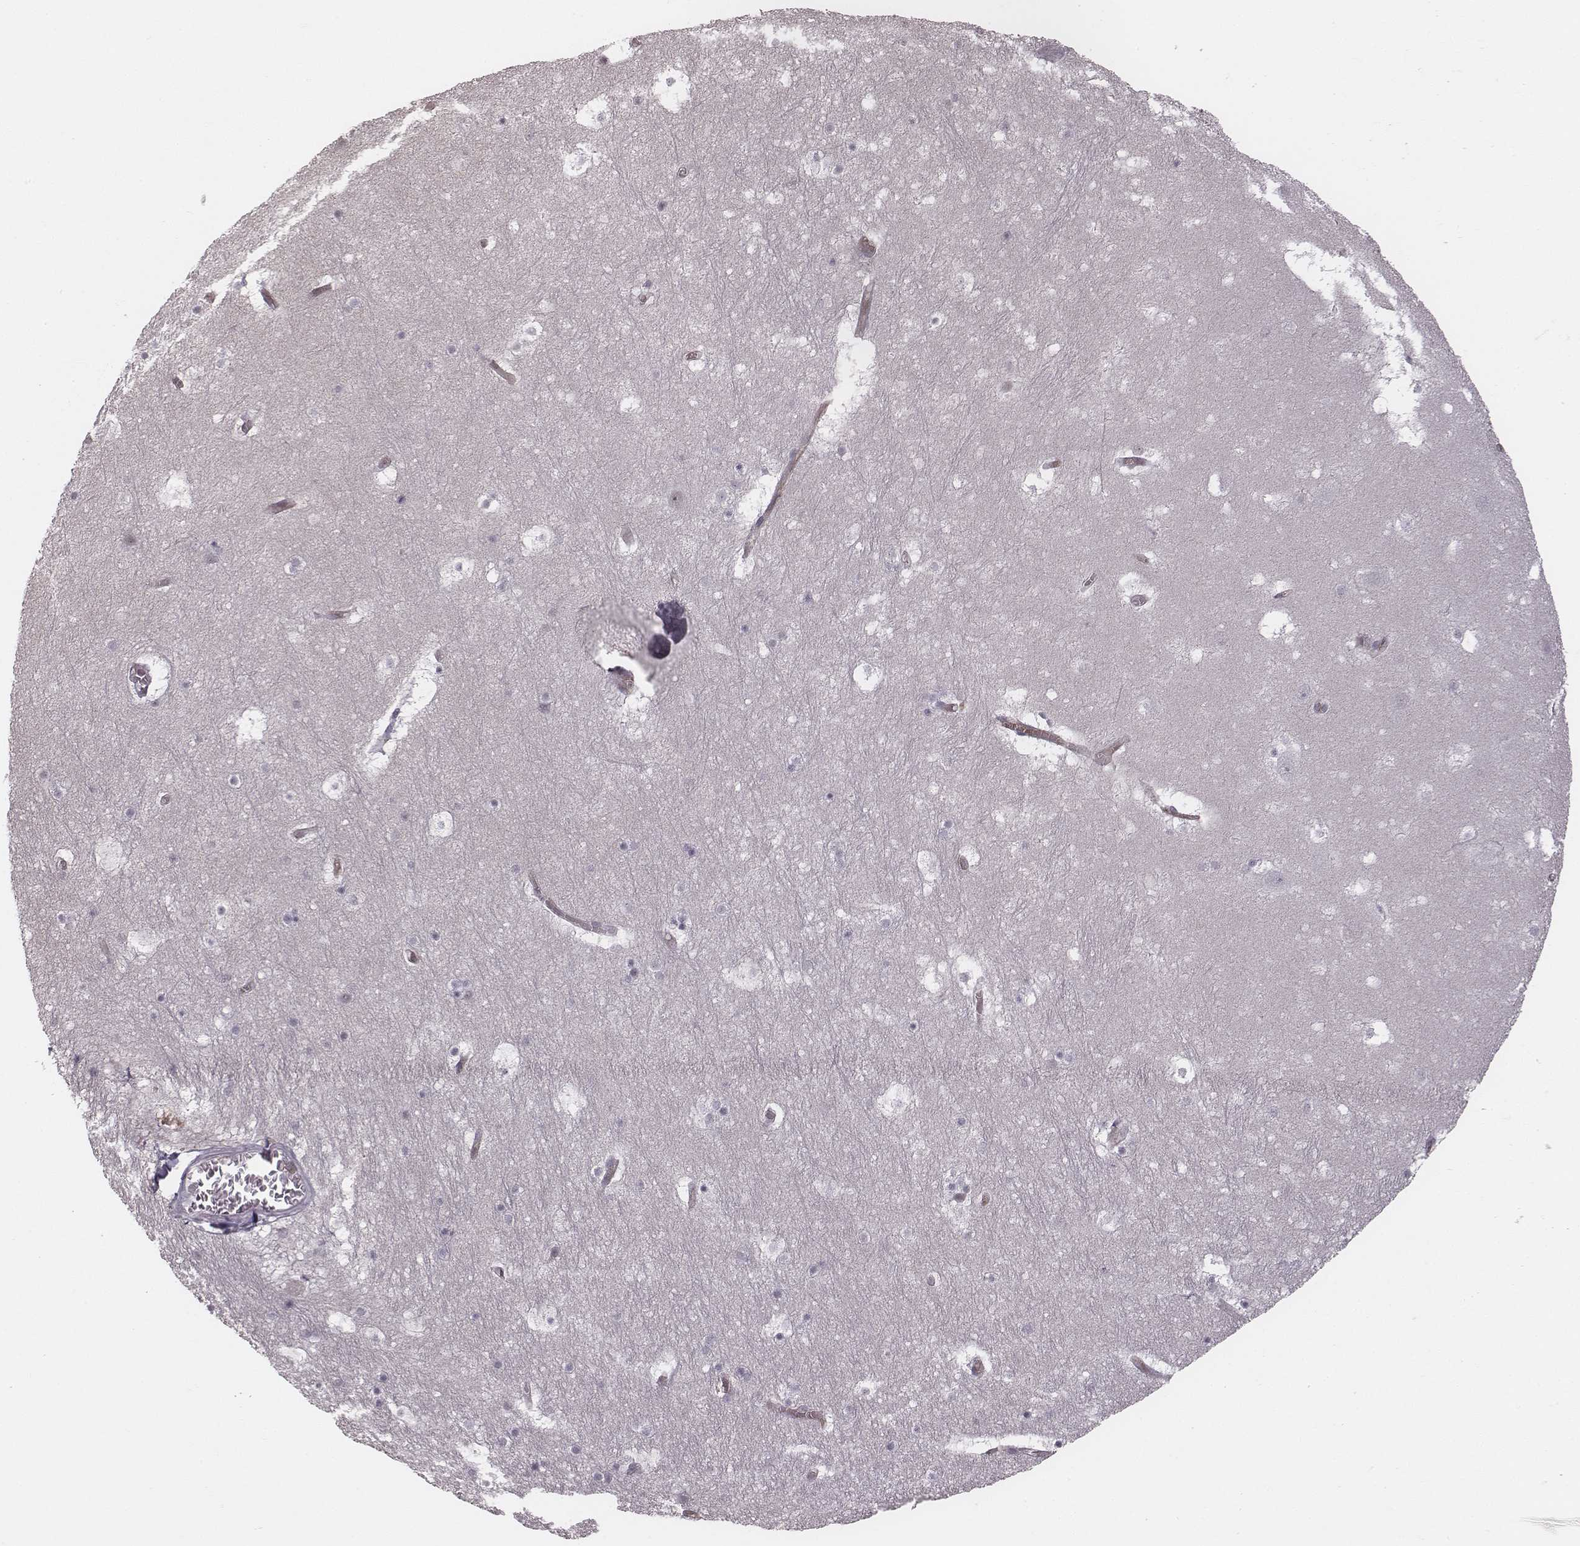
{"staining": {"intensity": "negative", "quantity": "none", "location": "none"}, "tissue": "hippocampus", "cell_type": "Glial cells", "image_type": "normal", "snomed": [{"axis": "morphology", "description": "Normal tissue, NOS"}, {"axis": "topography", "description": "Hippocampus"}], "caption": "Glial cells show no significant protein positivity in unremarkable hippocampus.", "gene": "RPGRIP1", "patient": {"sex": "male", "age": 45}}